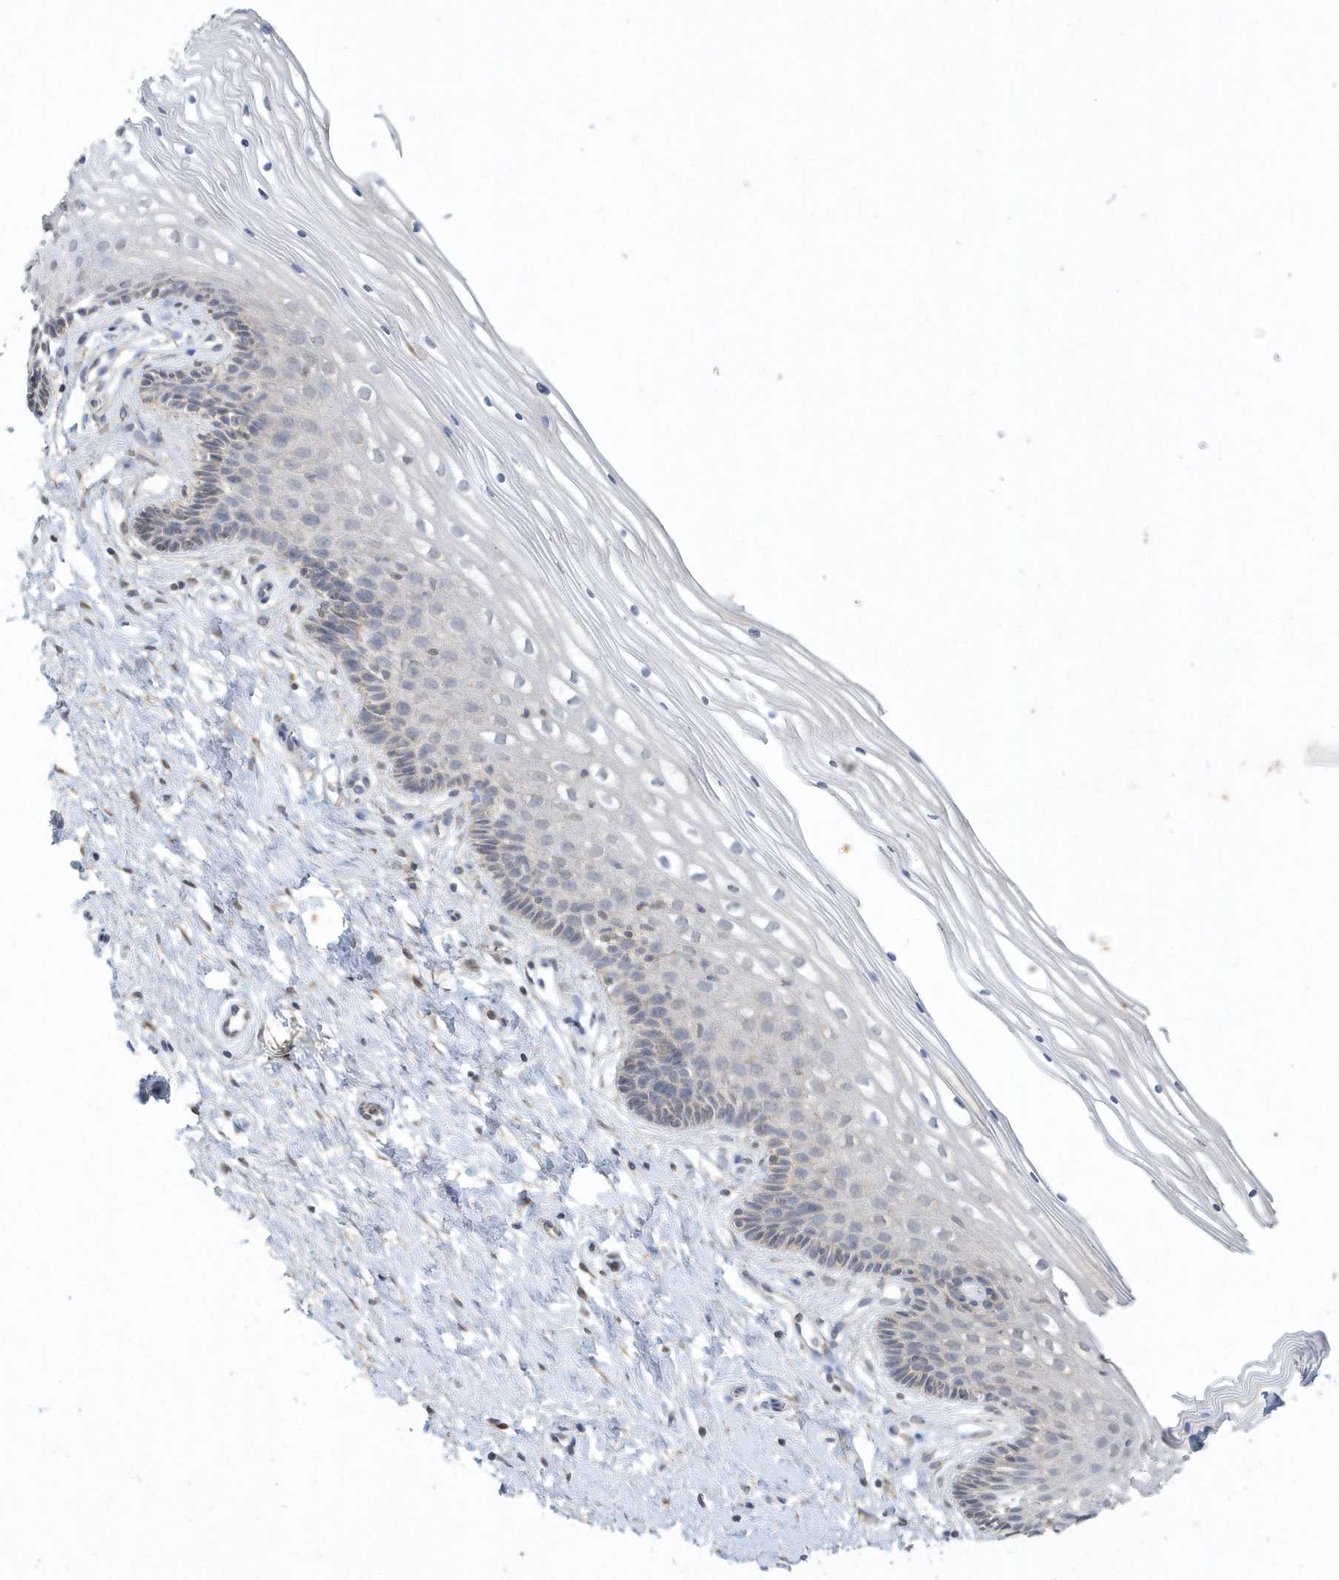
{"staining": {"intensity": "negative", "quantity": "none", "location": "none"}, "tissue": "cervix", "cell_type": "Glandular cells", "image_type": "normal", "snomed": [{"axis": "morphology", "description": "Normal tissue, NOS"}, {"axis": "topography", "description": "Cervix"}], "caption": "A histopathology image of cervix stained for a protein shows no brown staining in glandular cells. (DAB (3,3'-diaminobenzidine) immunohistochemistry visualized using brightfield microscopy, high magnification).", "gene": "AKR7A2", "patient": {"sex": "female", "age": 33}}